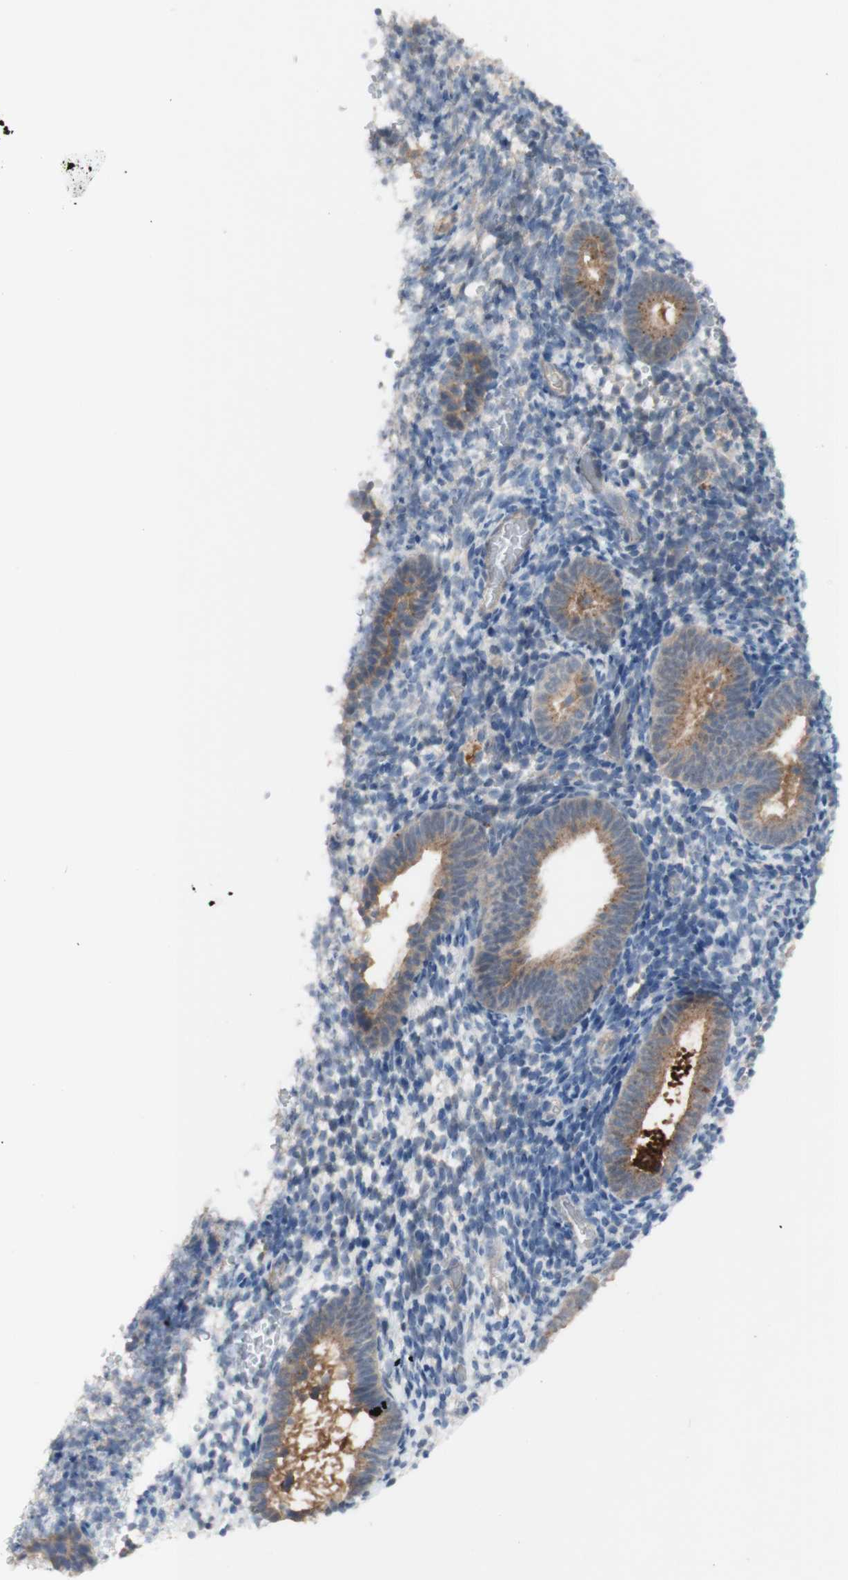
{"staining": {"intensity": "weak", "quantity": "25%-75%", "location": "cytoplasmic/membranous"}, "tissue": "endometrium", "cell_type": "Cells in endometrial stroma", "image_type": "normal", "snomed": [{"axis": "morphology", "description": "Normal tissue, NOS"}, {"axis": "topography", "description": "Endometrium"}], "caption": "High-power microscopy captured an immunohistochemistry (IHC) histopathology image of benign endometrium, revealing weak cytoplasmic/membranous positivity in about 25%-75% of cells in endometrial stroma. The protein of interest is shown in brown color, while the nuclei are stained blue.", "gene": "PEX2", "patient": {"sex": "female", "age": 51}}